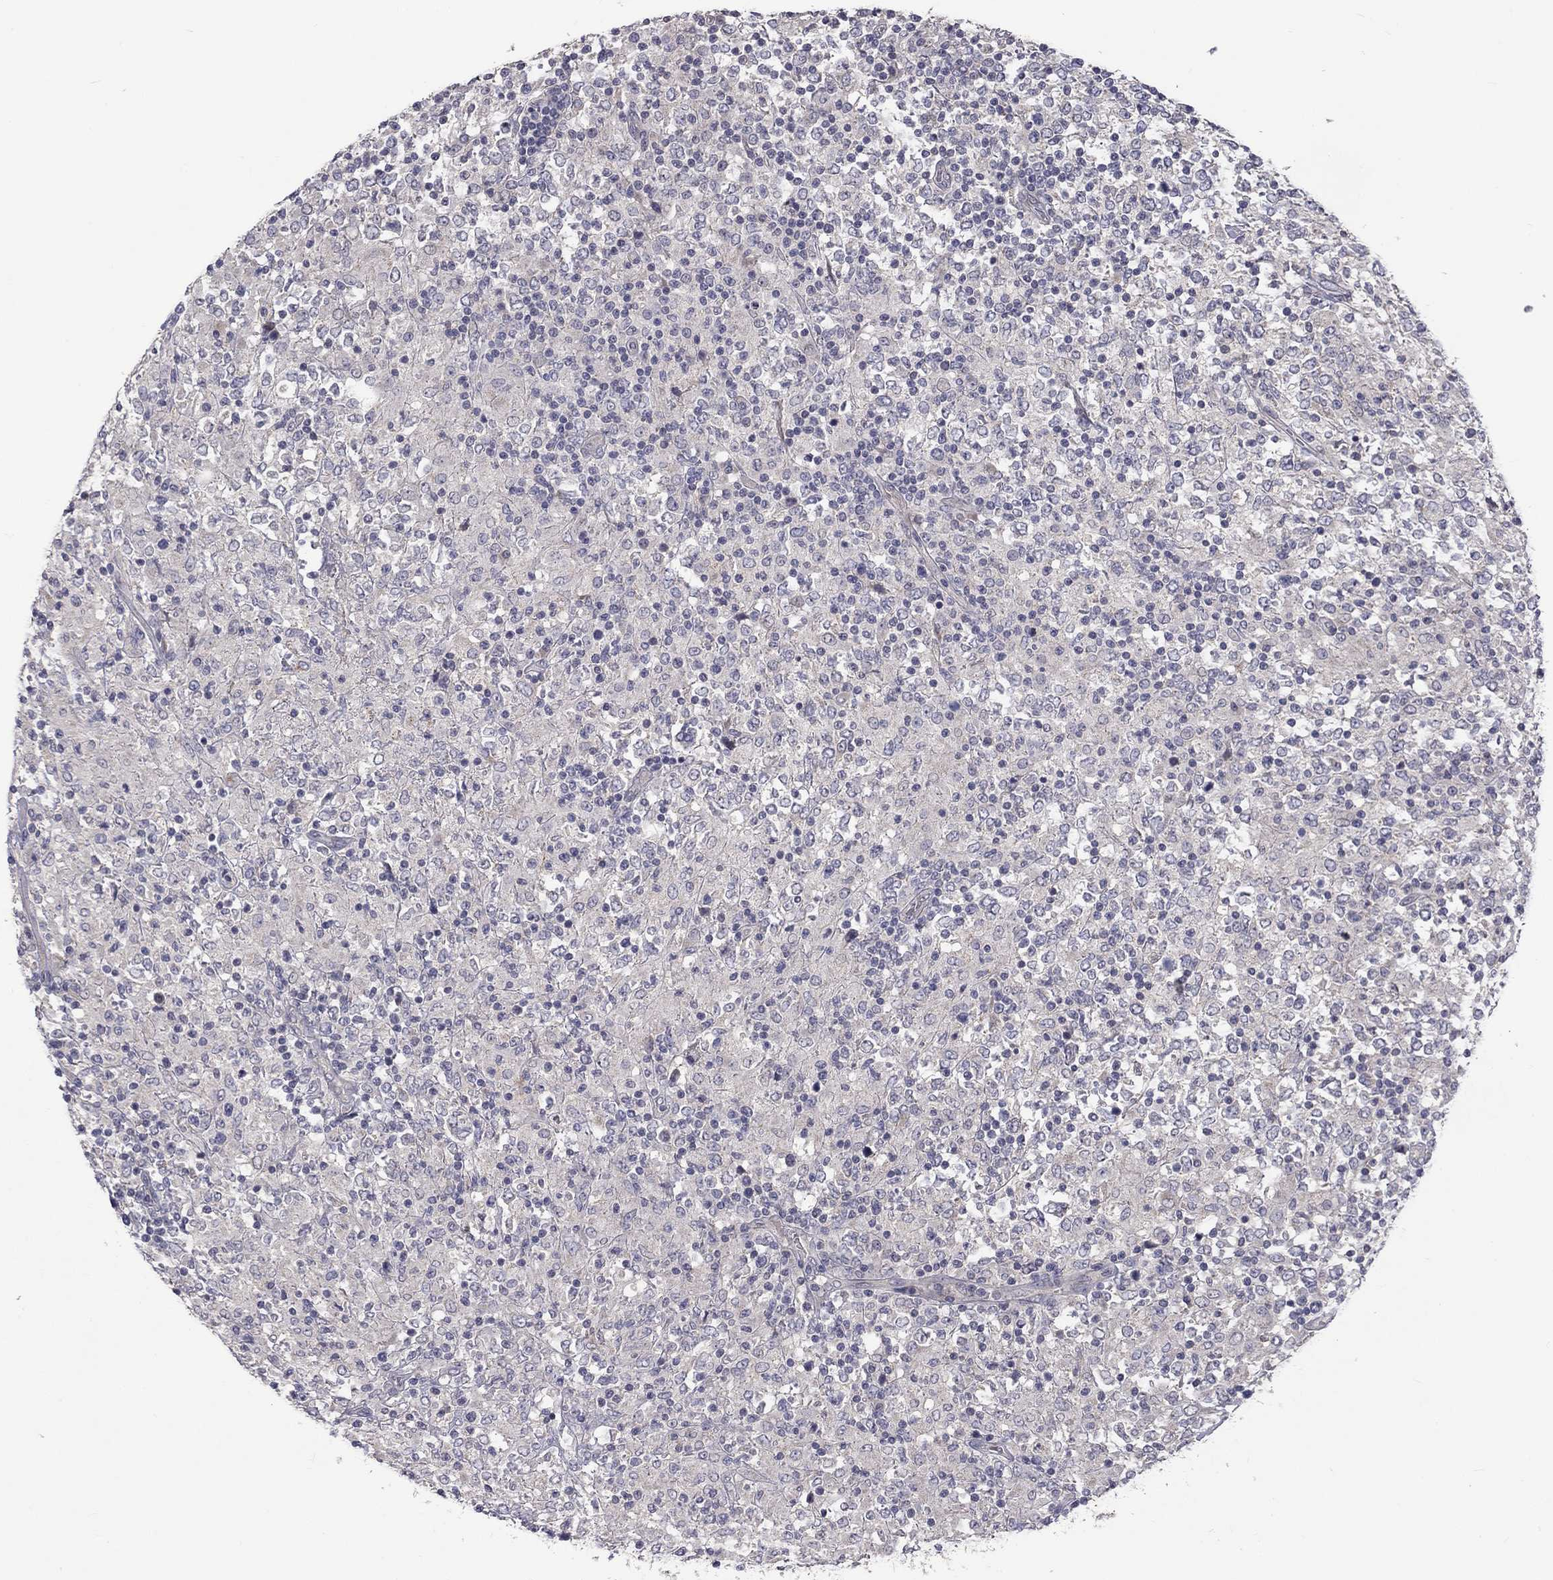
{"staining": {"intensity": "negative", "quantity": "none", "location": "none"}, "tissue": "lymphoma", "cell_type": "Tumor cells", "image_type": "cancer", "snomed": [{"axis": "morphology", "description": "Malignant lymphoma, non-Hodgkin's type, High grade"}, {"axis": "topography", "description": "Lymph node"}], "caption": "High power microscopy photomicrograph of an IHC photomicrograph of lymphoma, revealing no significant positivity in tumor cells. (DAB immunohistochemistry visualized using brightfield microscopy, high magnification).", "gene": "SLC39A14", "patient": {"sex": "female", "age": 84}}